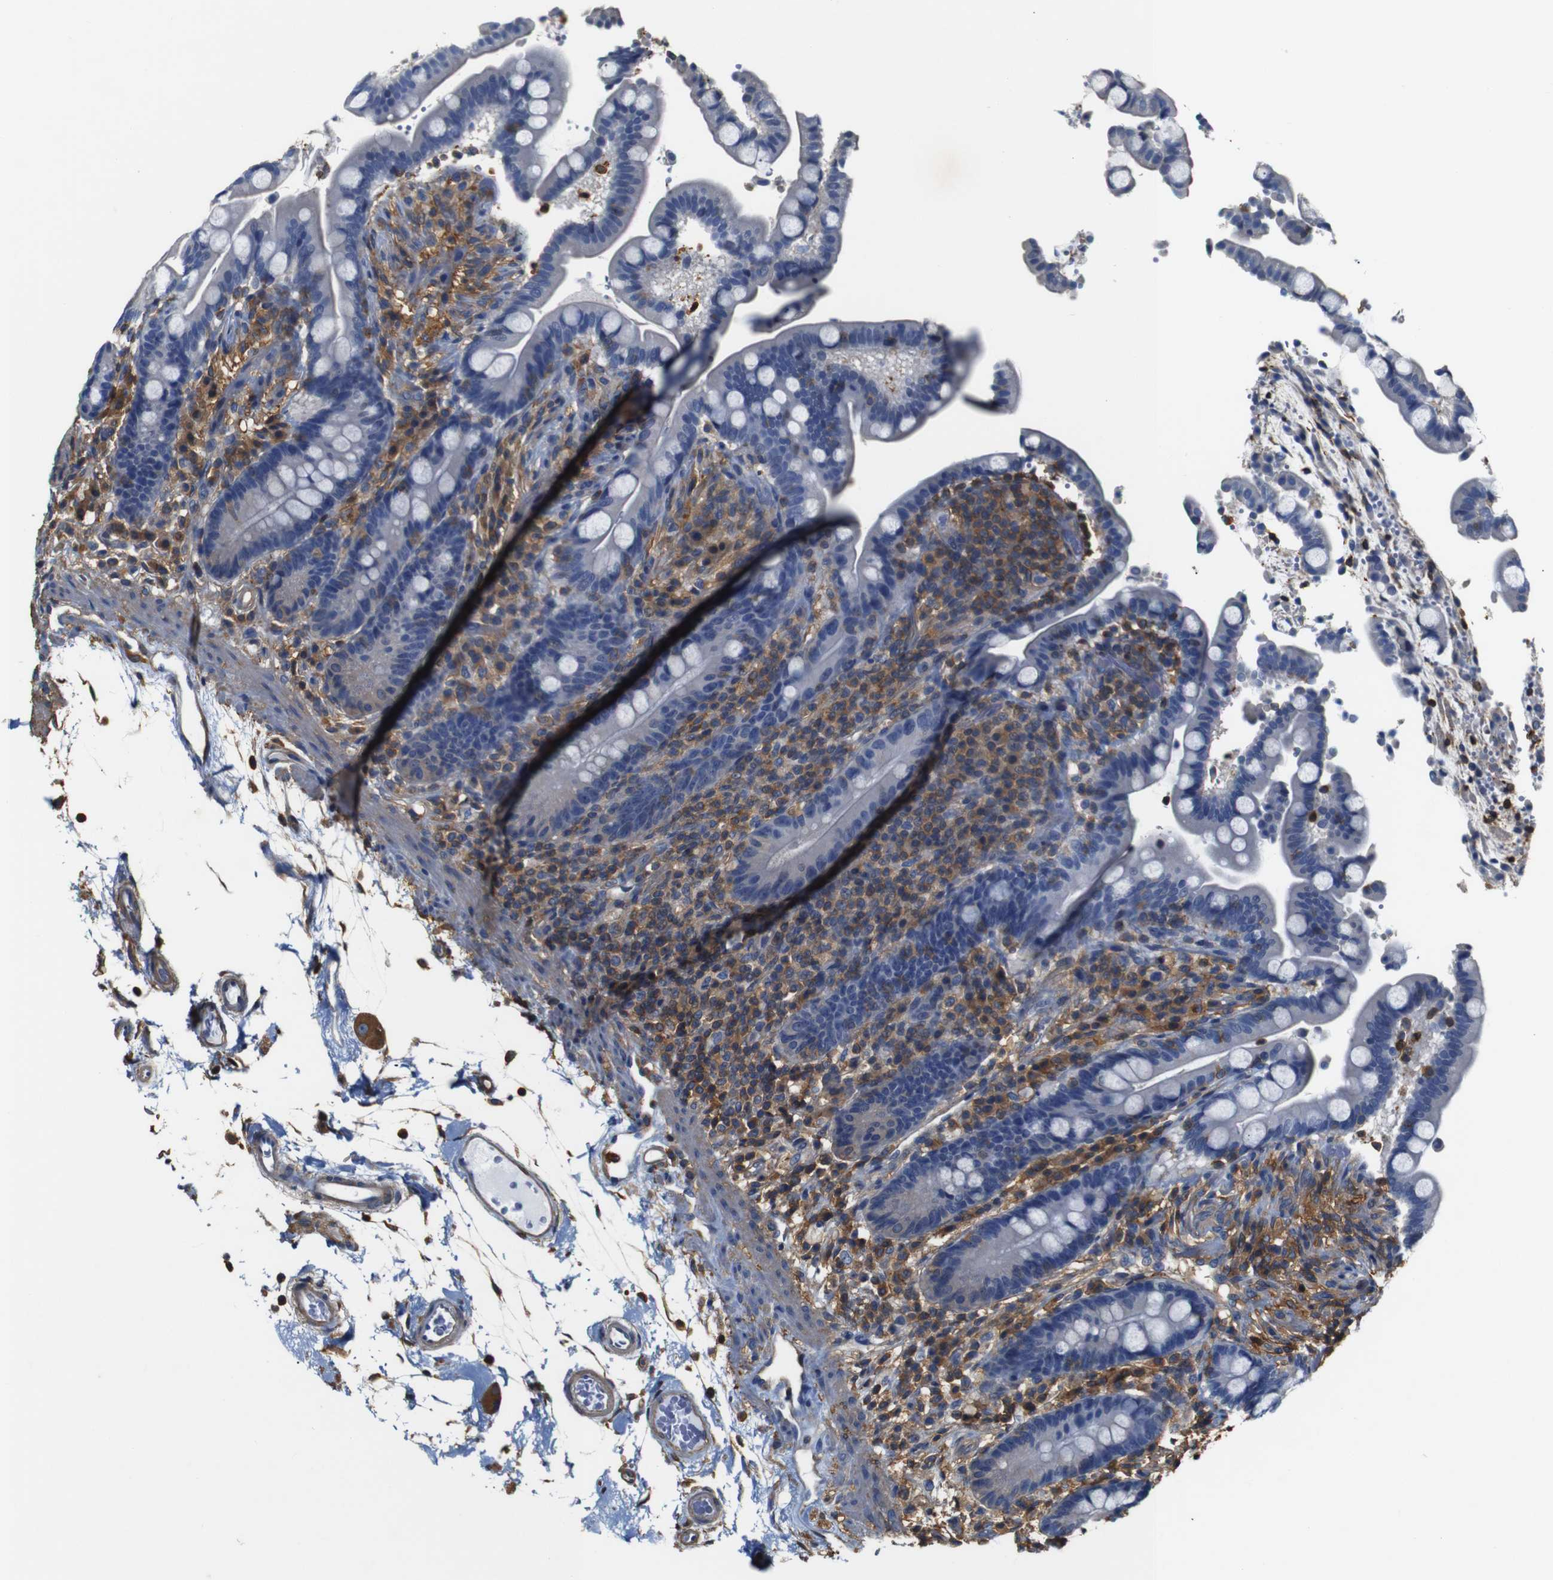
{"staining": {"intensity": "weak", "quantity": ">75%", "location": "cytoplasmic/membranous"}, "tissue": "colon", "cell_type": "Endothelial cells", "image_type": "normal", "snomed": [{"axis": "morphology", "description": "Normal tissue, NOS"}, {"axis": "topography", "description": "Colon"}], "caption": "Colon stained for a protein (brown) displays weak cytoplasmic/membranous positive staining in about >75% of endothelial cells.", "gene": "PI4KA", "patient": {"sex": "male", "age": 73}}